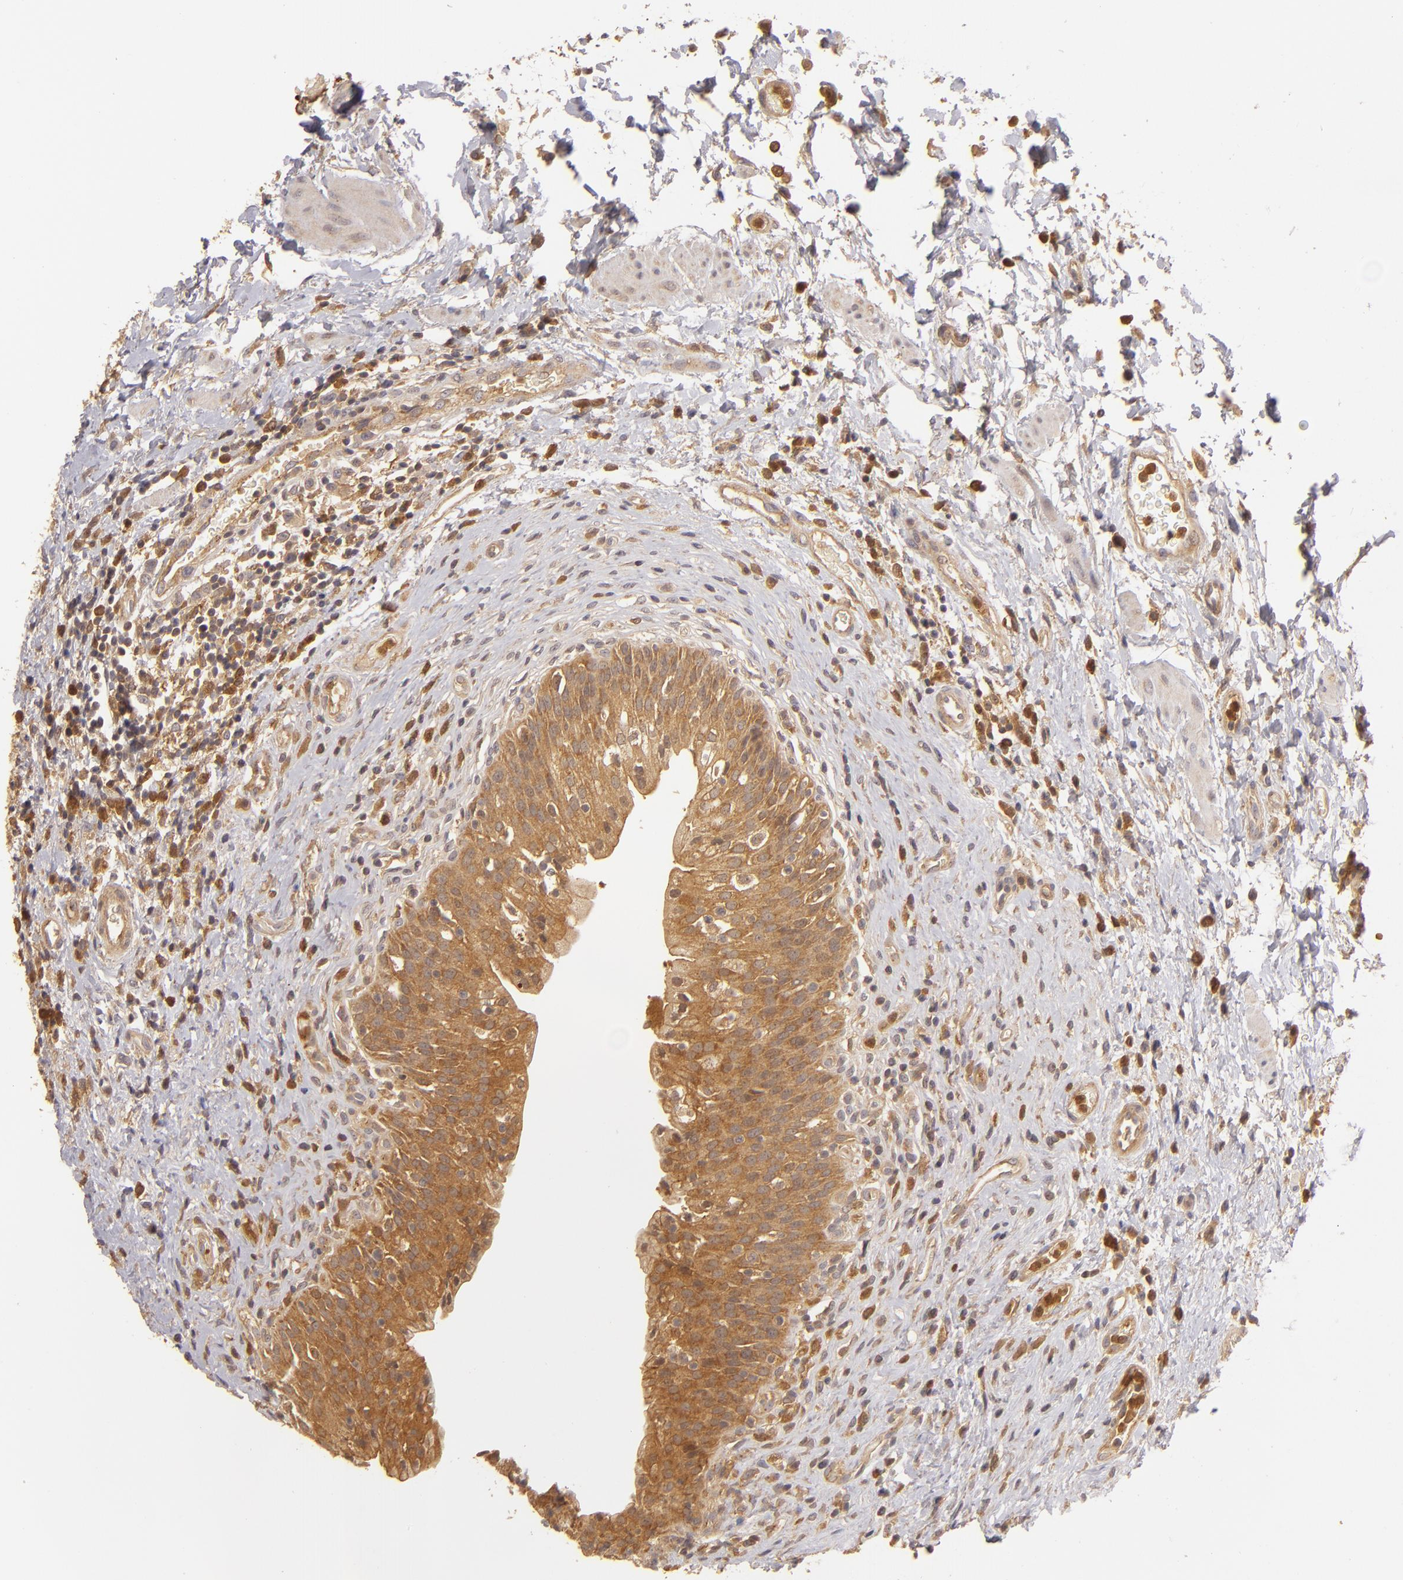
{"staining": {"intensity": "strong", "quantity": ">75%", "location": "cytoplasmic/membranous"}, "tissue": "urinary bladder", "cell_type": "Urothelial cells", "image_type": "normal", "snomed": [{"axis": "morphology", "description": "Normal tissue, NOS"}, {"axis": "topography", "description": "Urinary bladder"}], "caption": "Human urinary bladder stained with a brown dye reveals strong cytoplasmic/membranous positive positivity in approximately >75% of urothelial cells.", "gene": "PRKCD", "patient": {"sex": "male", "age": 51}}